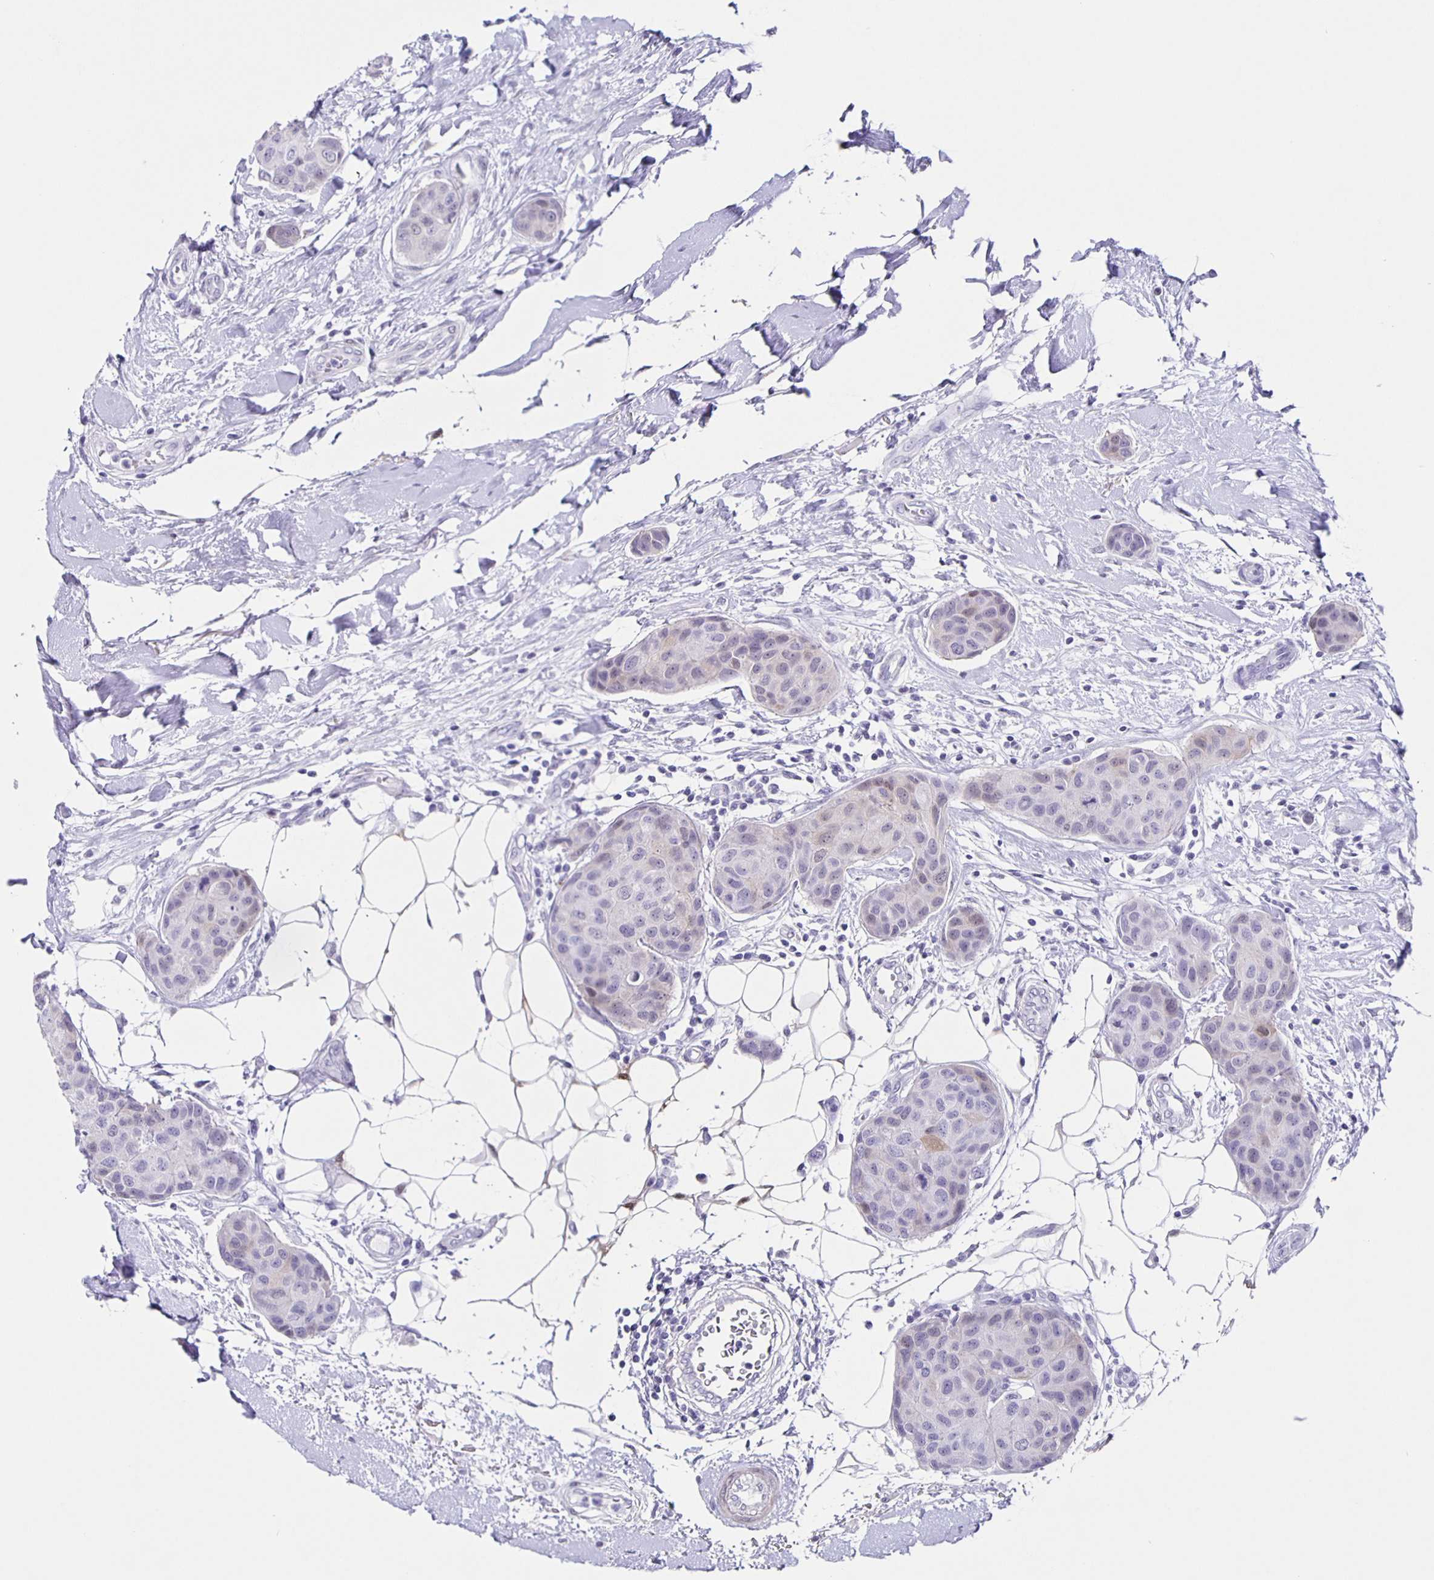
{"staining": {"intensity": "negative", "quantity": "none", "location": "none"}, "tissue": "breast cancer", "cell_type": "Tumor cells", "image_type": "cancer", "snomed": [{"axis": "morphology", "description": "Duct carcinoma"}, {"axis": "topography", "description": "Breast"}, {"axis": "topography", "description": "Lymph node"}], "caption": "Breast cancer (intraductal carcinoma) stained for a protein using immunohistochemistry reveals no positivity tumor cells.", "gene": "TPPP", "patient": {"sex": "female", "age": 80}}